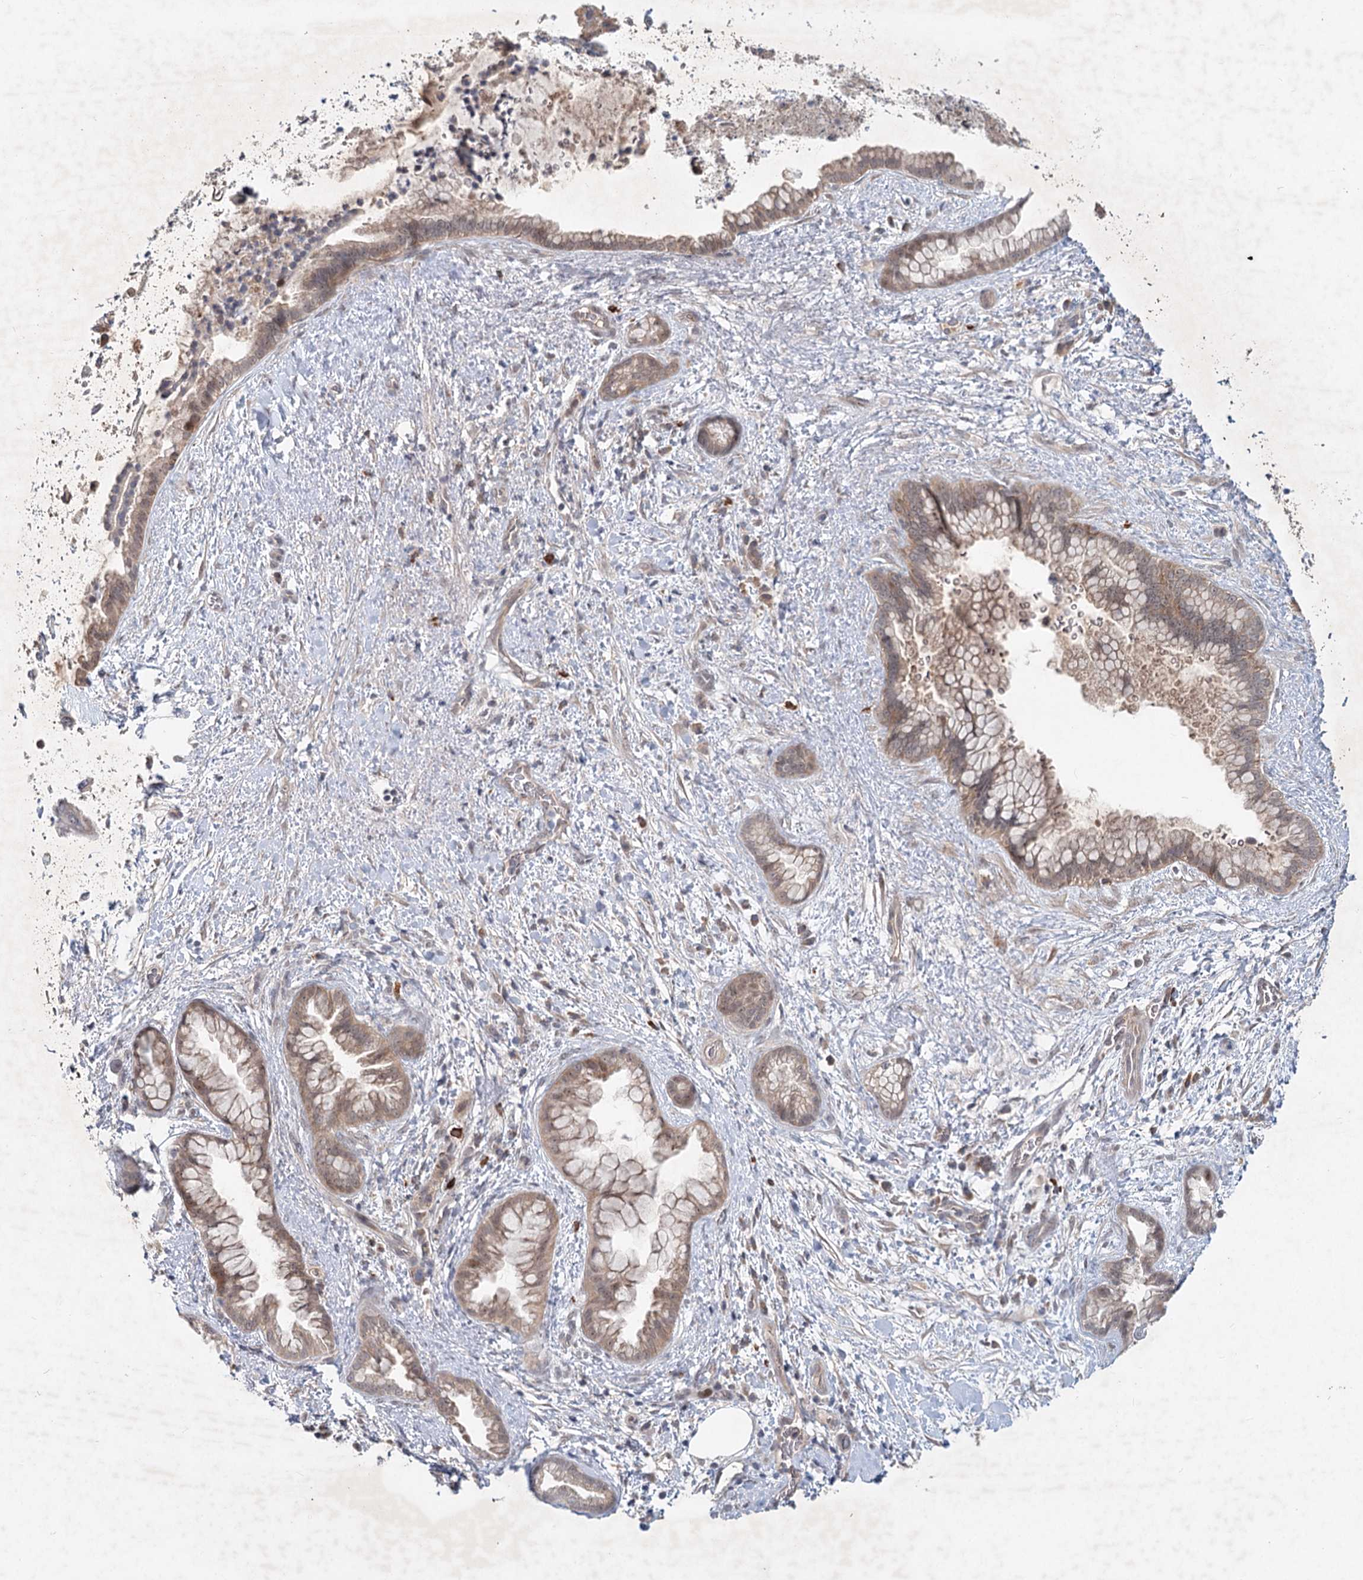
{"staining": {"intensity": "moderate", "quantity": "25%-75%", "location": "cytoplasmic/membranous,nuclear"}, "tissue": "pancreatic cancer", "cell_type": "Tumor cells", "image_type": "cancer", "snomed": [{"axis": "morphology", "description": "Adenocarcinoma, NOS"}, {"axis": "topography", "description": "Pancreas"}], "caption": "A high-resolution photomicrograph shows immunohistochemistry staining of adenocarcinoma (pancreatic), which shows moderate cytoplasmic/membranous and nuclear staining in approximately 25%-75% of tumor cells.", "gene": "AP3B1", "patient": {"sex": "female", "age": 78}}